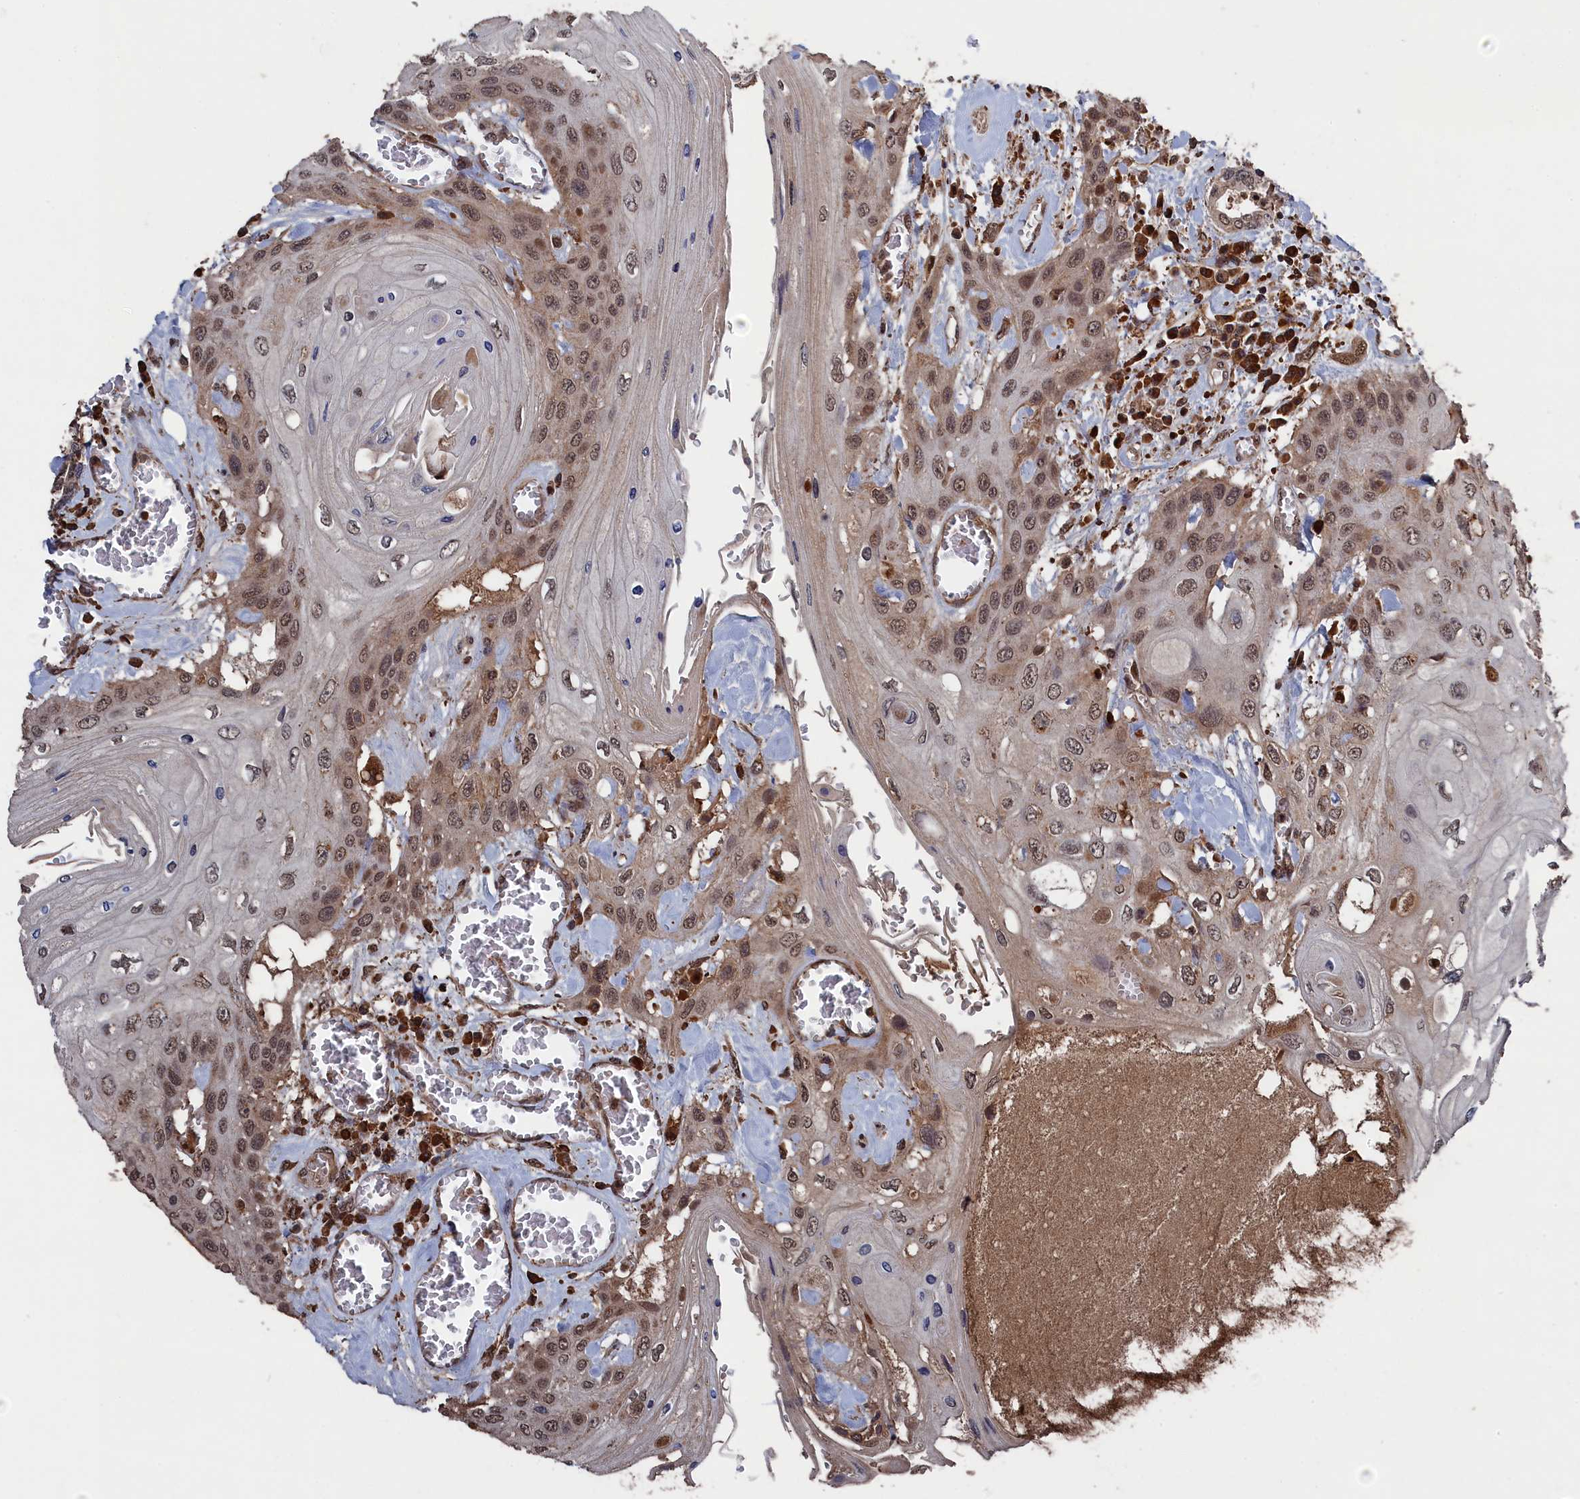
{"staining": {"intensity": "moderate", "quantity": ">75%", "location": "nuclear"}, "tissue": "head and neck cancer", "cell_type": "Tumor cells", "image_type": "cancer", "snomed": [{"axis": "morphology", "description": "Squamous cell carcinoma, NOS"}, {"axis": "topography", "description": "Head-Neck"}], "caption": "This is a histology image of immunohistochemistry (IHC) staining of squamous cell carcinoma (head and neck), which shows moderate staining in the nuclear of tumor cells.", "gene": "CEACAM21", "patient": {"sex": "female", "age": 43}}